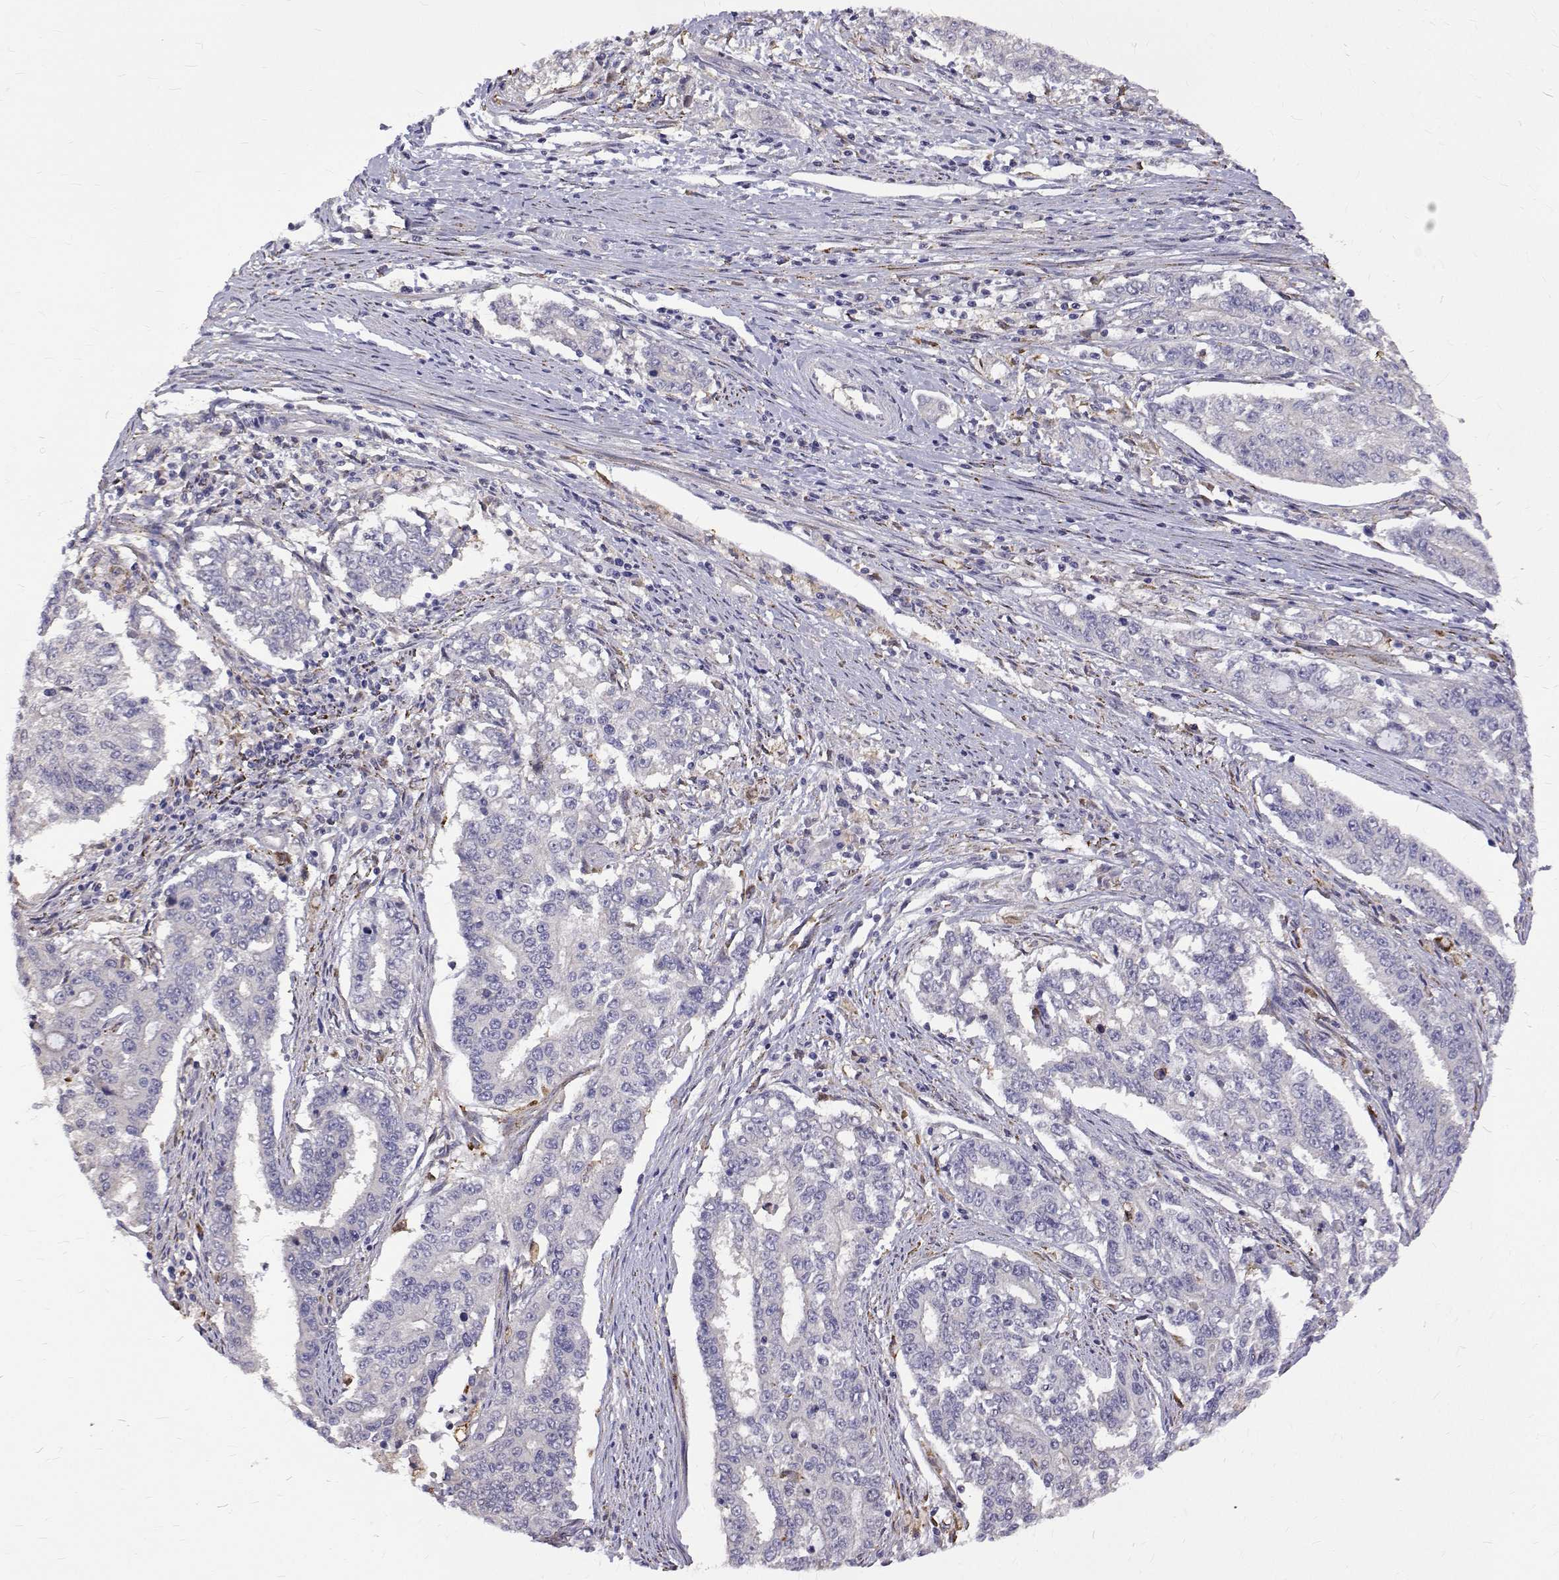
{"staining": {"intensity": "negative", "quantity": "none", "location": "none"}, "tissue": "endometrial cancer", "cell_type": "Tumor cells", "image_type": "cancer", "snomed": [{"axis": "morphology", "description": "Adenocarcinoma, NOS"}, {"axis": "topography", "description": "Uterus"}], "caption": "An immunohistochemistry (IHC) image of endometrial cancer is shown. There is no staining in tumor cells of endometrial cancer.", "gene": "PADI1", "patient": {"sex": "female", "age": 59}}